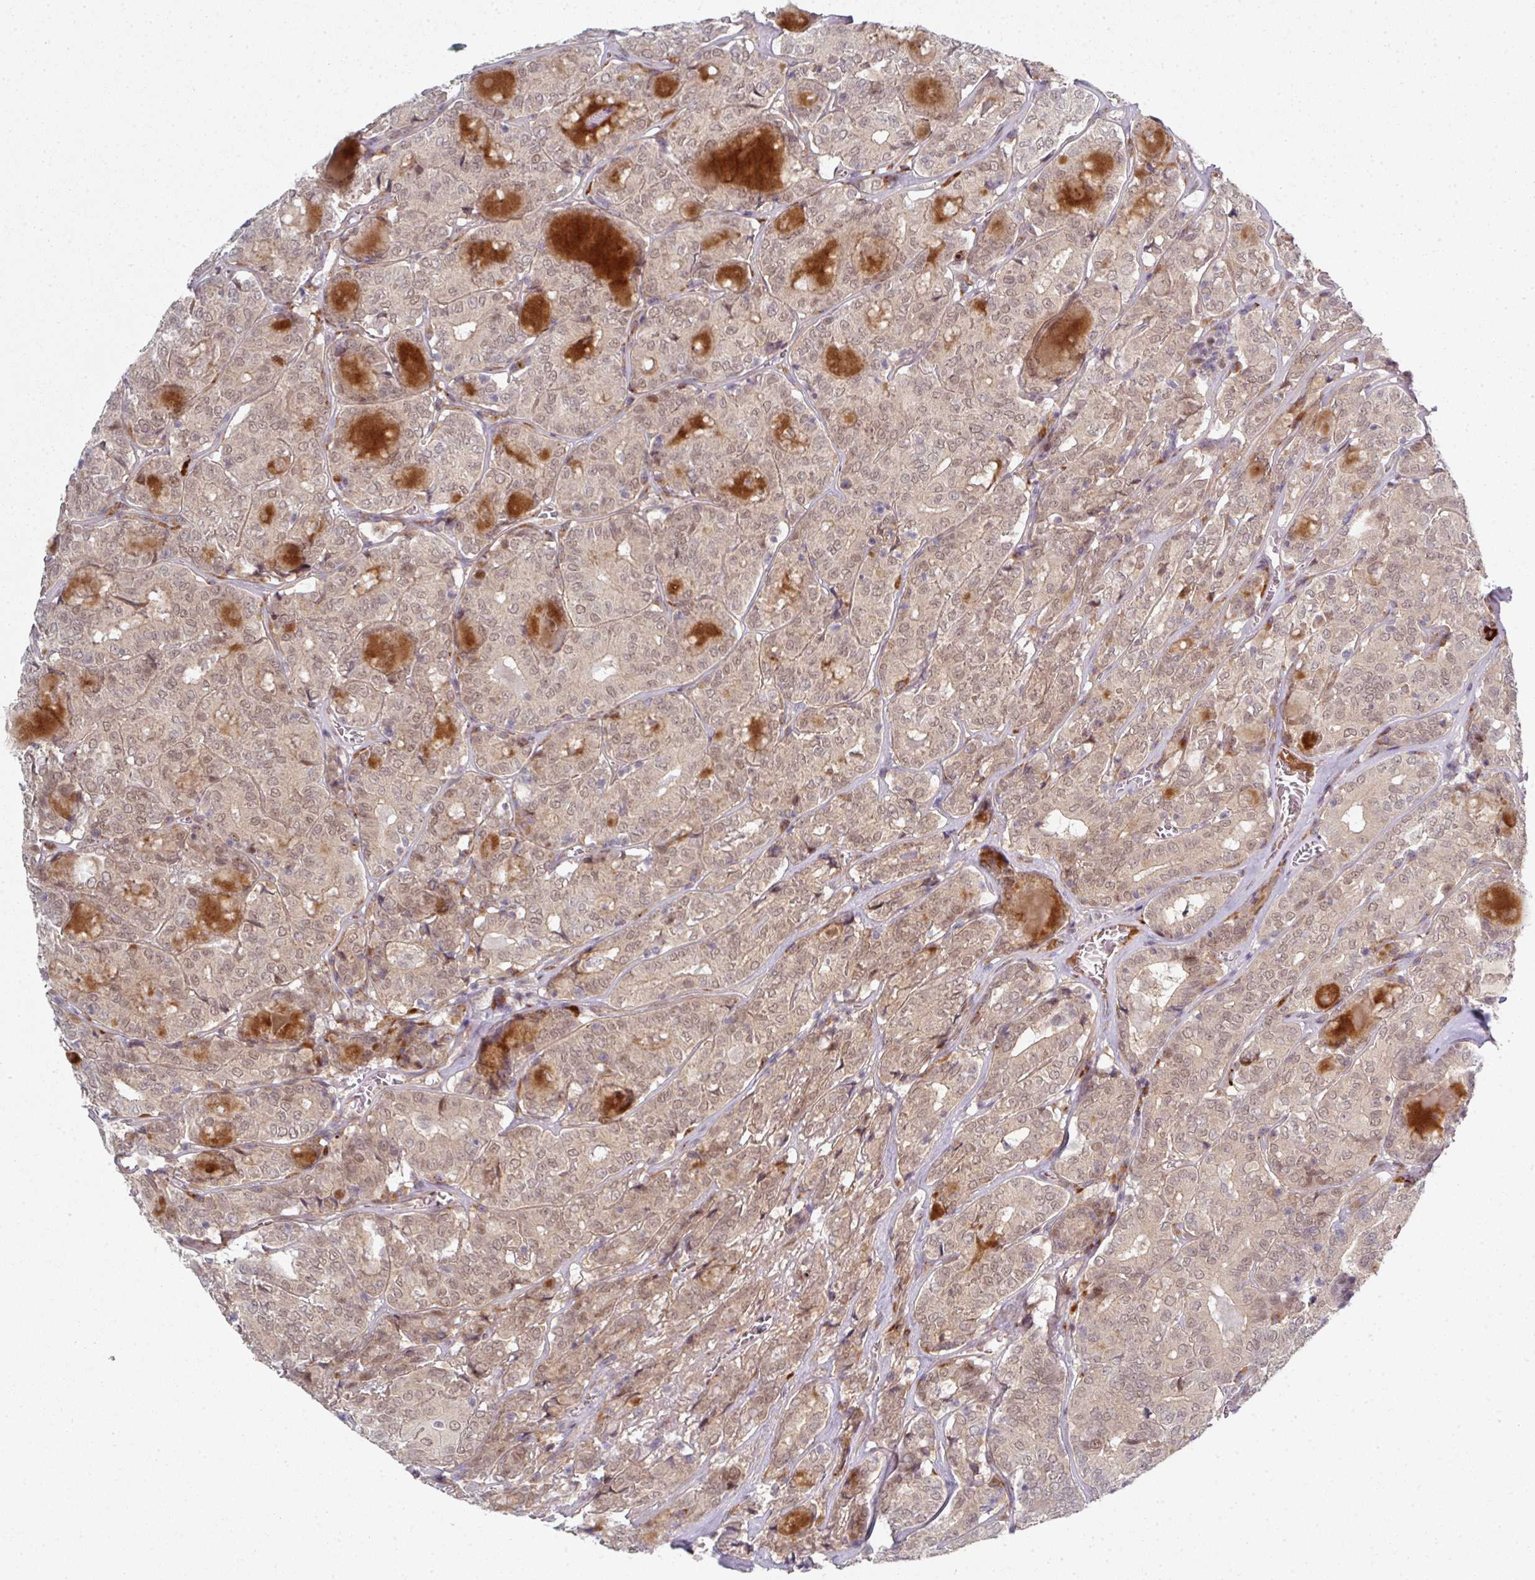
{"staining": {"intensity": "moderate", "quantity": ">75%", "location": "cytoplasmic/membranous,nuclear"}, "tissue": "thyroid cancer", "cell_type": "Tumor cells", "image_type": "cancer", "snomed": [{"axis": "morphology", "description": "Papillary adenocarcinoma, NOS"}, {"axis": "topography", "description": "Thyroid gland"}], "caption": "Immunohistochemistry (IHC) of human thyroid papillary adenocarcinoma shows medium levels of moderate cytoplasmic/membranous and nuclear expression in about >75% of tumor cells.", "gene": "TMCC1", "patient": {"sex": "female", "age": 72}}